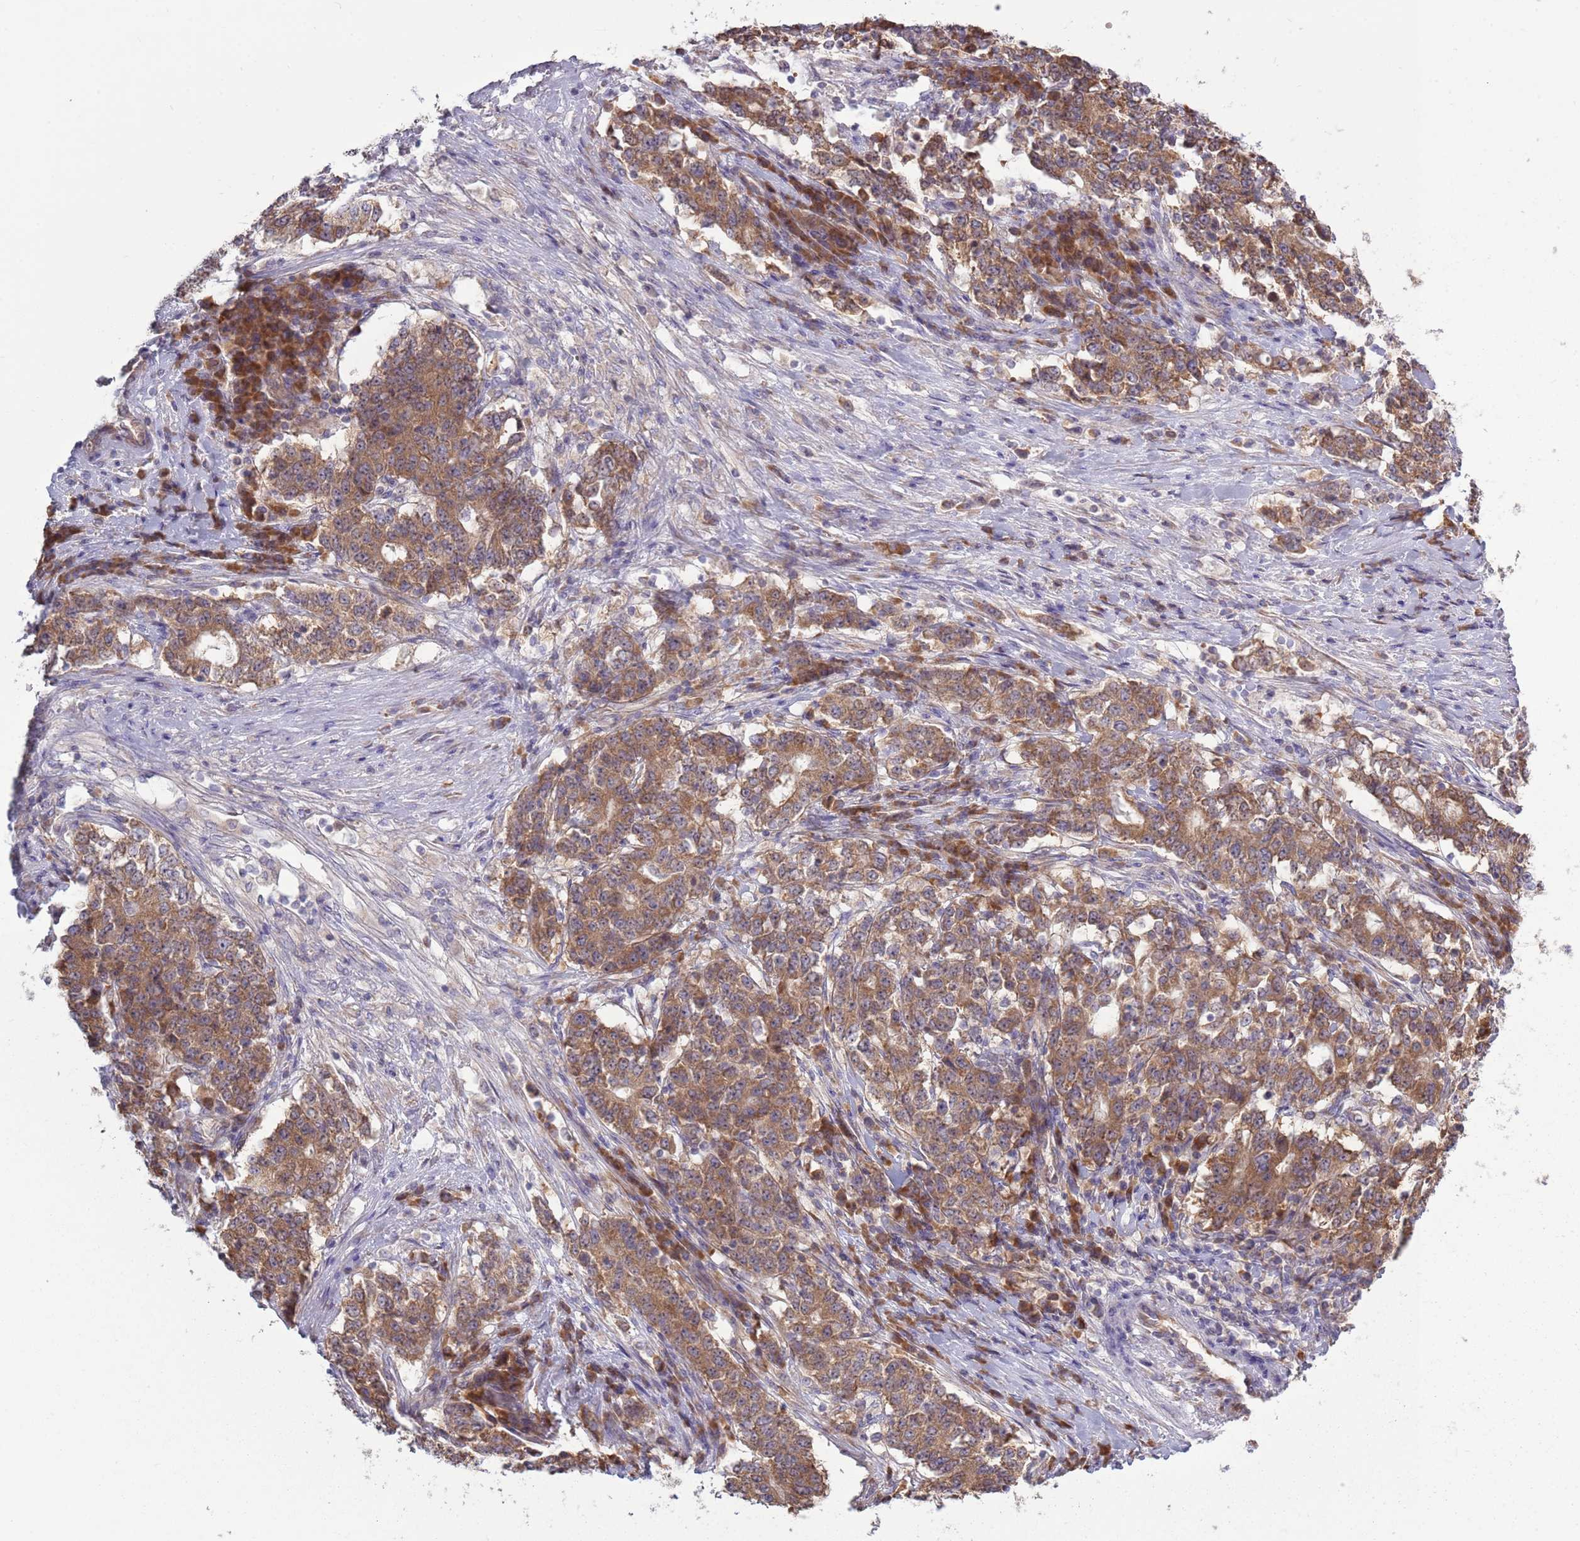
{"staining": {"intensity": "moderate", "quantity": ">75%", "location": "cytoplasmic/membranous"}, "tissue": "stomach cancer", "cell_type": "Tumor cells", "image_type": "cancer", "snomed": [{"axis": "morphology", "description": "Adenocarcinoma, NOS"}, {"axis": "topography", "description": "Stomach"}], "caption": "The histopathology image displays staining of stomach cancer (adenocarcinoma), revealing moderate cytoplasmic/membranous protein expression (brown color) within tumor cells.", "gene": "RPL17-C18orf32", "patient": {"sex": "male", "age": 59}}